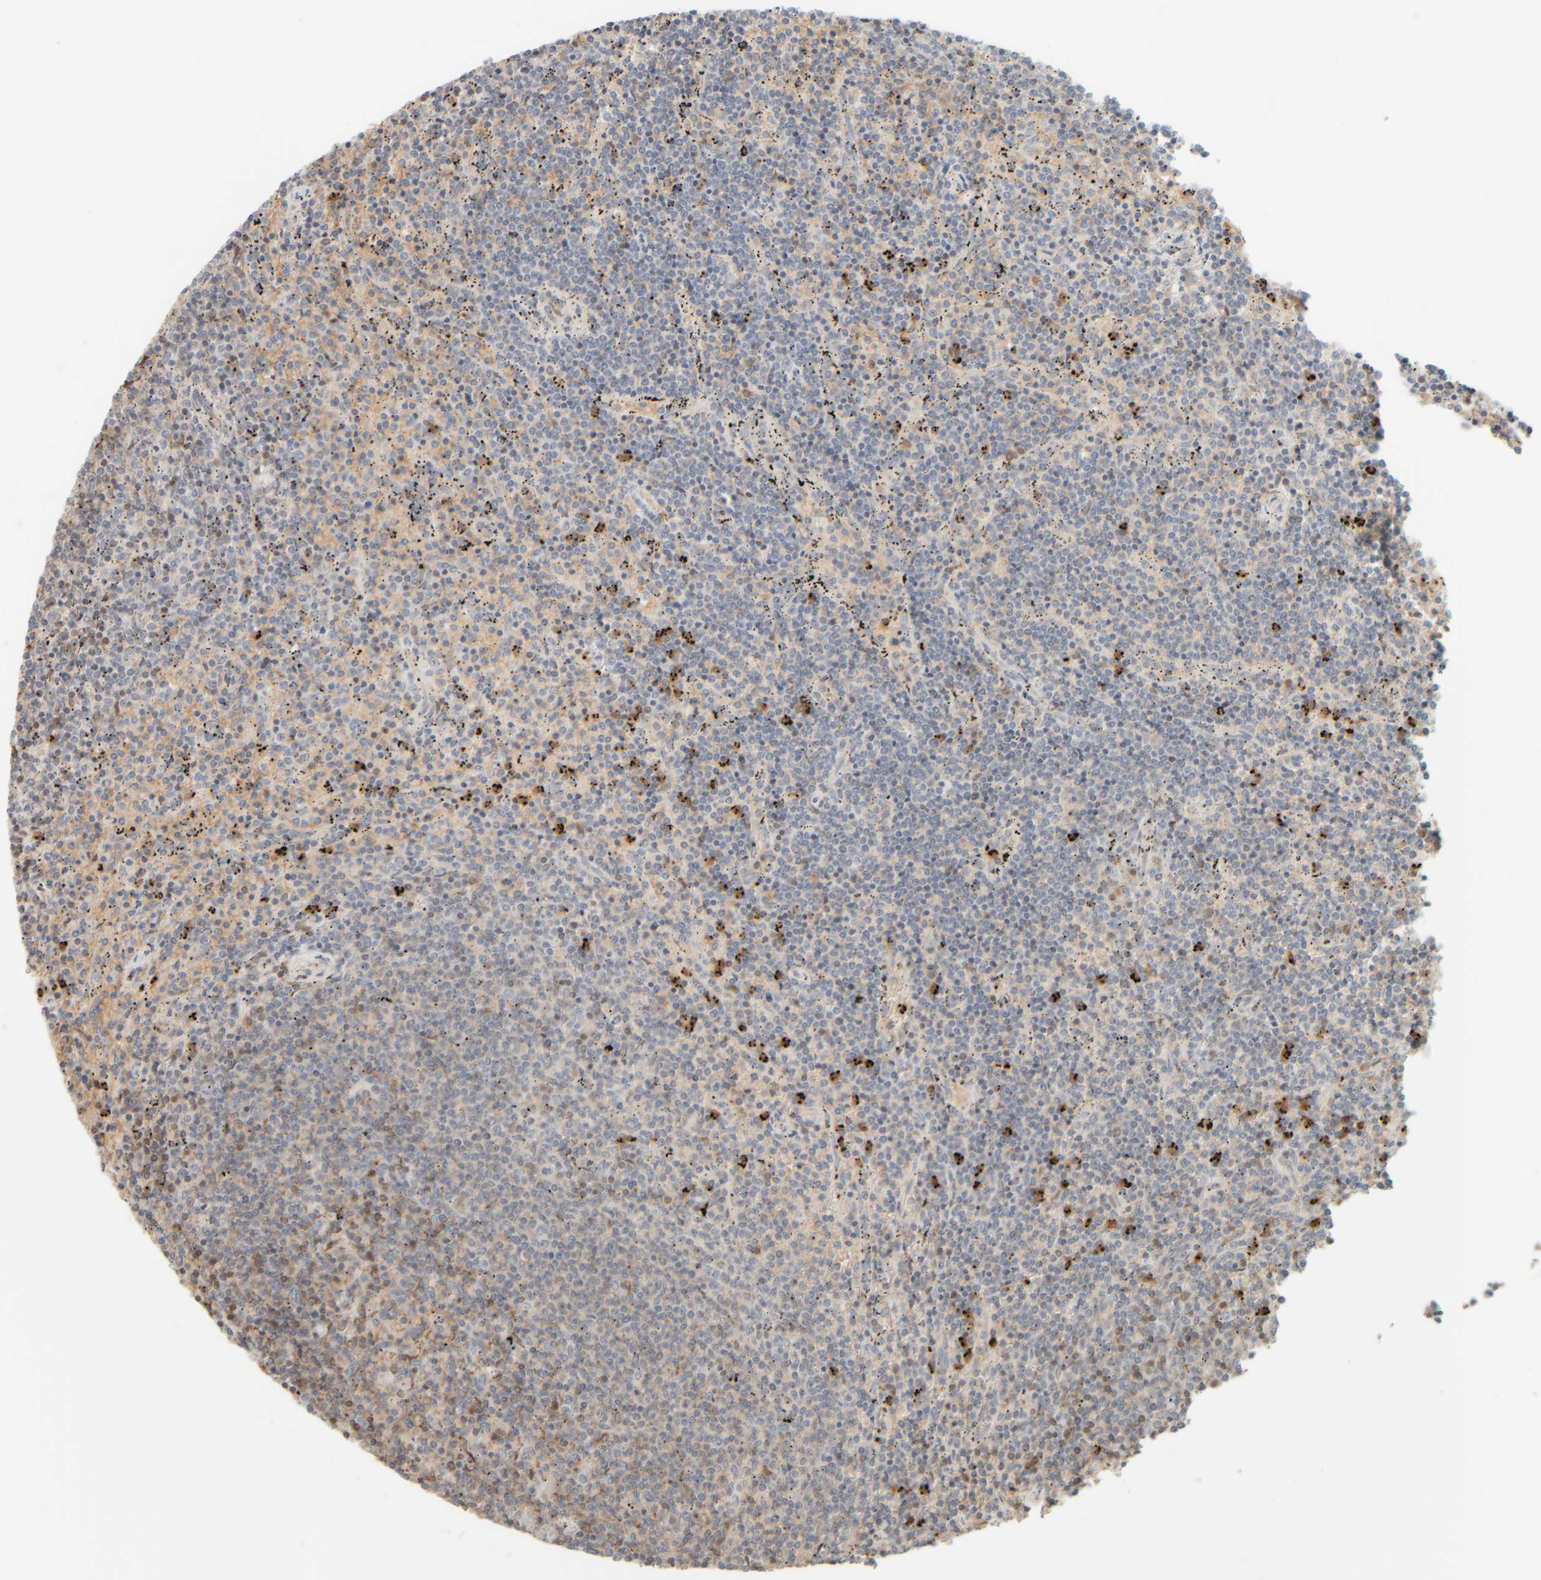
{"staining": {"intensity": "negative", "quantity": "none", "location": "none"}, "tissue": "lymphoma", "cell_type": "Tumor cells", "image_type": "cancer", "snomed": [{"axis": "morphology", "description": "Malignant lymphoma, non-Hodgkin's type, Low grade"}, {"axis": "topography", "description": "Spleen"}], "caption": "Immunohistochemistry (IHC) of human lymphoma reveals no expression in tumor cells.", "gene": "PTGES3L-AARSD1", "patient": {"sex": "female", "age": 50}}